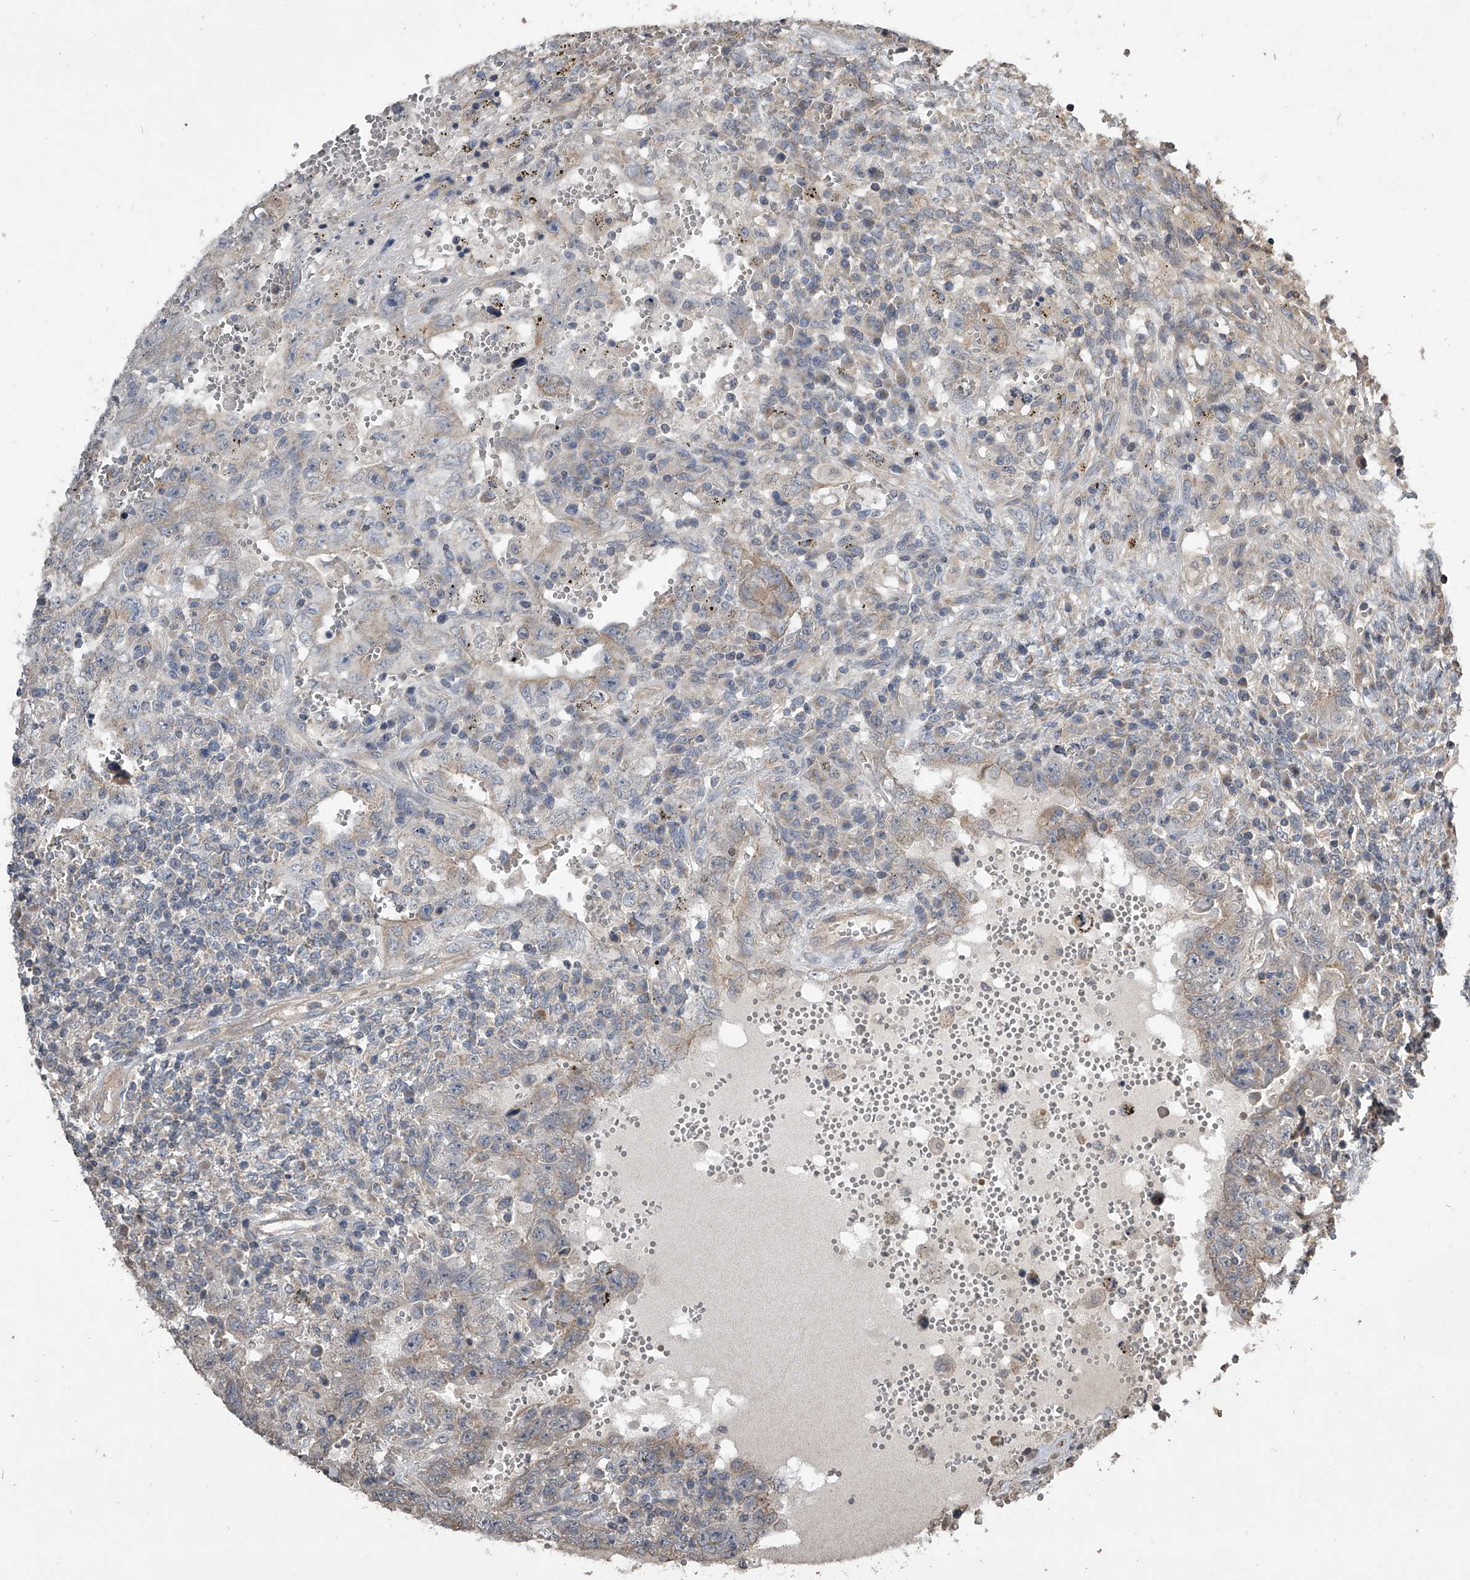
{"staining": {"intensity": "weak", "quantity": "<25%", "location": "cytoplasmic/membranous"}, "tissue": "testis cancer", "cell_type": "Tumor cells", "image_type": "cancer", "snomed": [{"axis": "morphology", "description": "Carcinoma, Embryonal, NOS"}, {"axis": "topography", "description": "Testis"}], "caption": "IHC histopathology image of embryonal carcinoma (testis) stained for a protein (brown), which demonstrates no positivity in tumor cells.", "gene": "NFS1", "patient": {"sex": "male", "age": 26}}